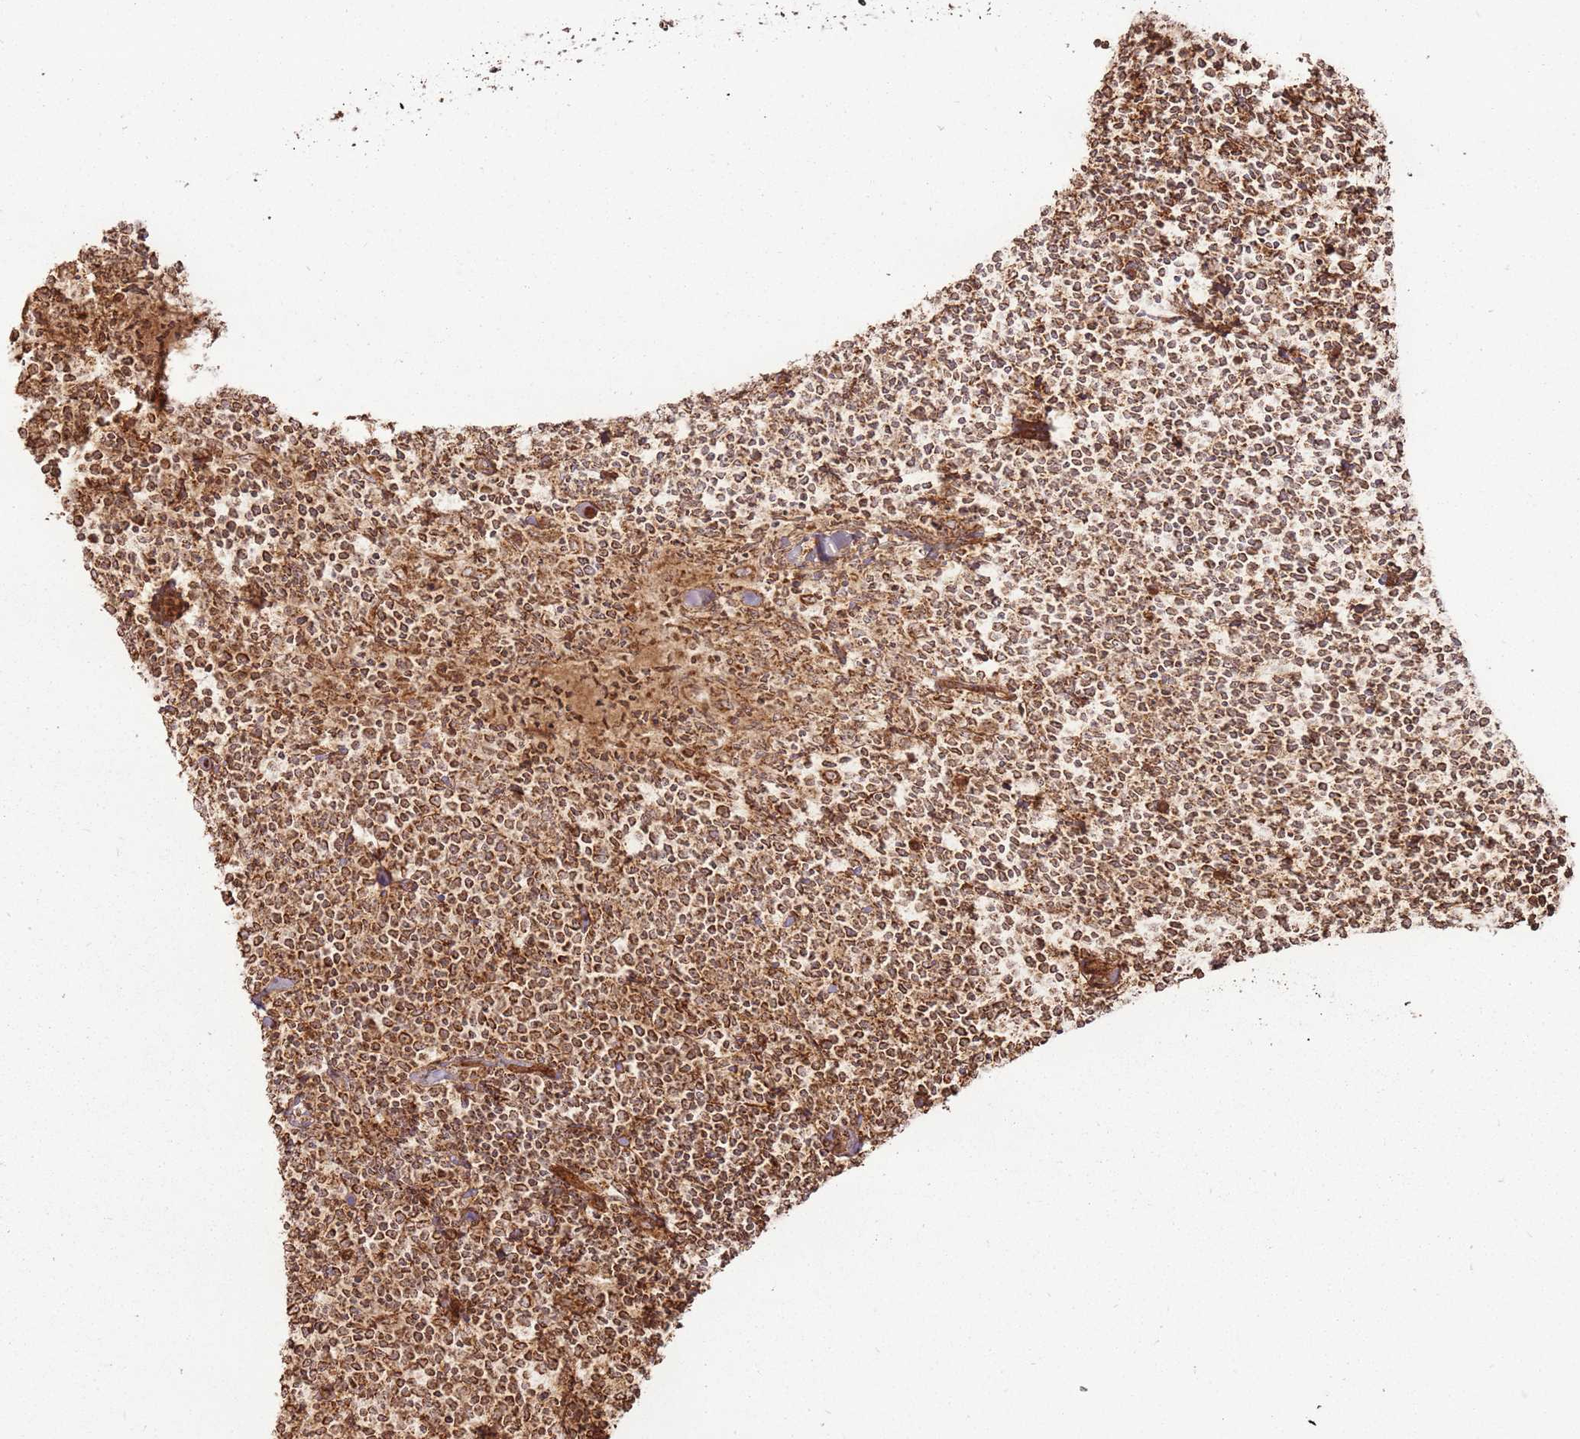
{"staining": {"intensity": "moderate", "quantity": ">75%", "location": "cytoplasmic/membranous"}, "tissue": "lymphoma", "cell_type": "Tumor cells", "image_type": "cancer", "snomed": [{"axis": "morphology", "description": "Malignant lymphoma, non-Hodgkin's type, High grade"}, {"axis": "topography", "description": "Lymph node"}], "caption": "IHC staining of lymphoma, which displays medium levels of moderate cytoplasmic/membranous staining in about >75% of tumor cells indicating moderate cytoplasmic/membranous protein positivity. The staining was performed using DAB (3,3'-diaminobenzidine) (brown) for protein detection and nuclei were counterstained in hematoxylin (blue).", "gene": "MRPS6", "patient": {"sex": "male", "age": 61}}